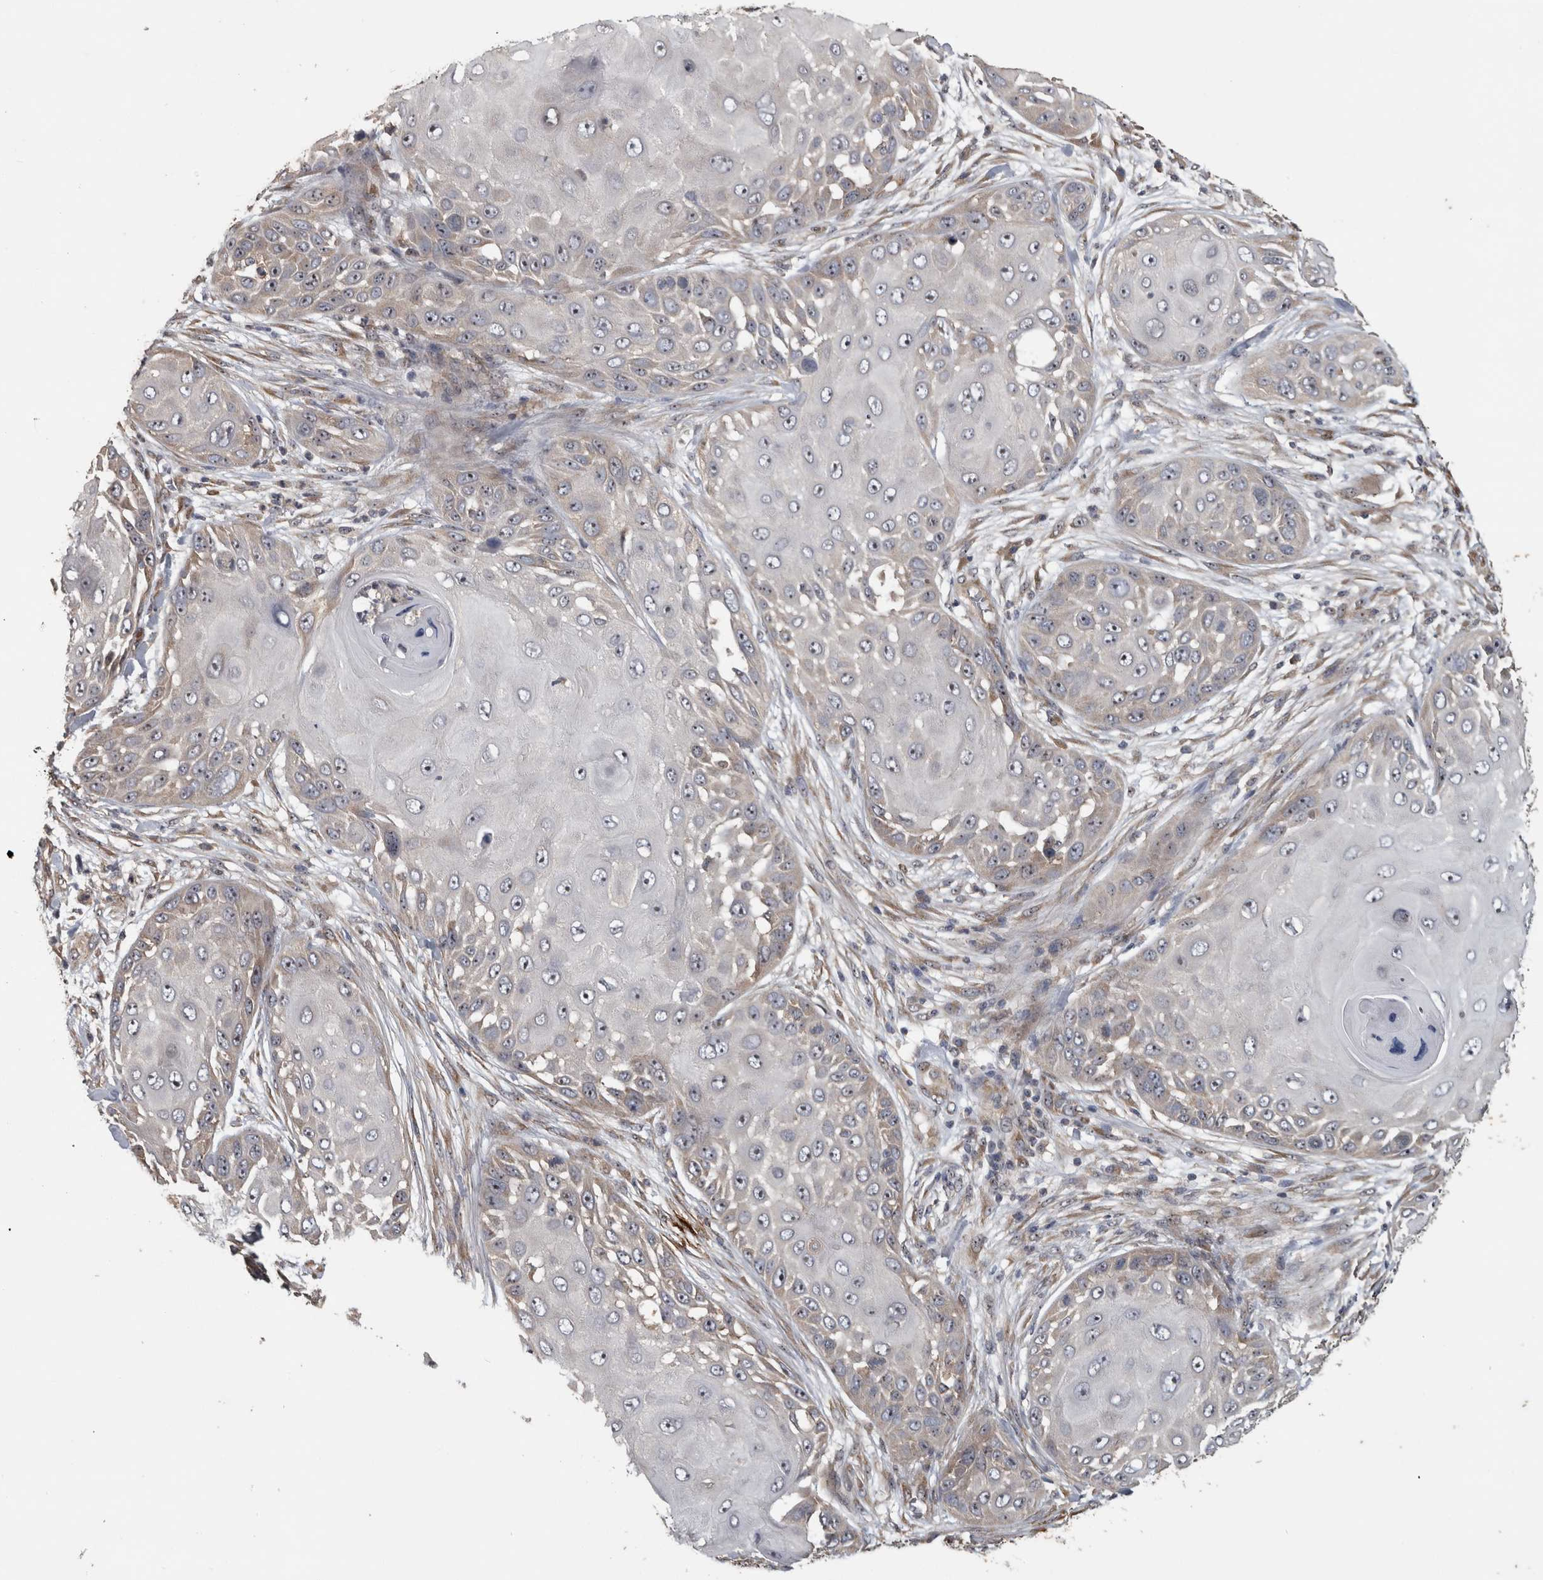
{"staining": {"intensity": "moderate", "quantity": "25%-75%", "location": "nuclear"}, "tissue": "skin cancer", "cell_type": "Tumor cells", "image_type": "cancer", "snomed": [{"axis": "morphology", "description": "Squamous cell carcinoma, NOS"}, {"axis": "topography", "description": "Skin"}], "caption": "A high-resolution histopathology image shows immunohistochemistry (IHC) staining of squamous cell carcinoma (skin), which shows moderate nuclear expression in about 25%-75% of tumor cells.", "gene": "ATXN2", "patient": {"sex": "female", "age": 44}}